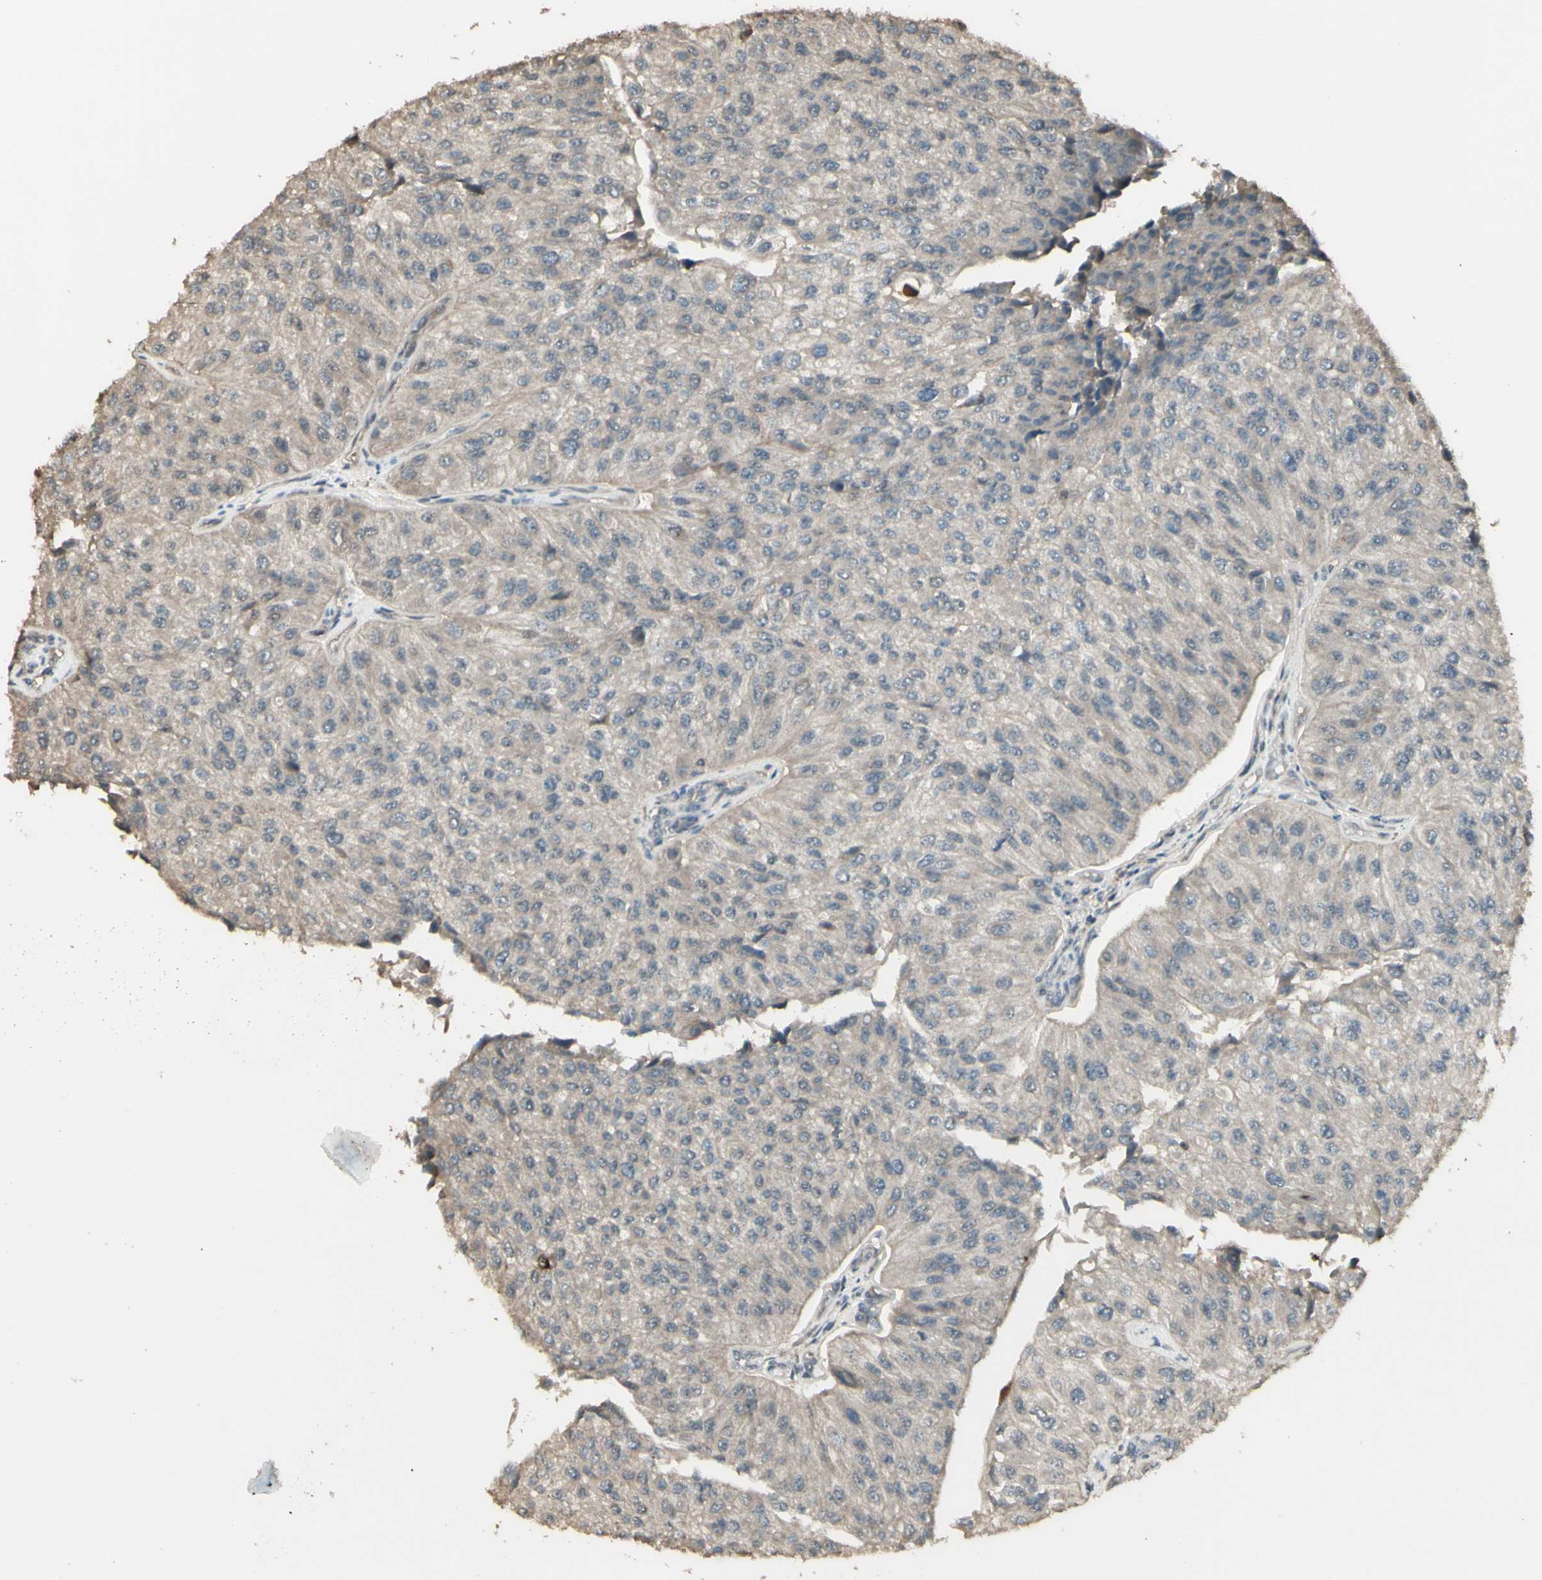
{"staining": {"intensity": "weak", "quantity": ">75%", "location": "cytoplasmic/membranous"}, "tissue": "urothelial cancer", "cell_type": "Tumor cells", "image_type": "cancer", "snomed": [{"axis": "morphology", "description": "Urothelial carcinoma, High grade"}, {"axis": "topography", "description": "Kidney"}, {"axis": "topography", "description": "Urinary bladder"}], "caption": "Immunohistochemistry (IHC) image of urothelial cancer stained for a protein (brown), which exhibits low levels of weak cytoplasmic/membranous positivity in approximately >75% of tumor cells.", "gene": "GNAS", "patient": {"sex": "male", "age": 77}}